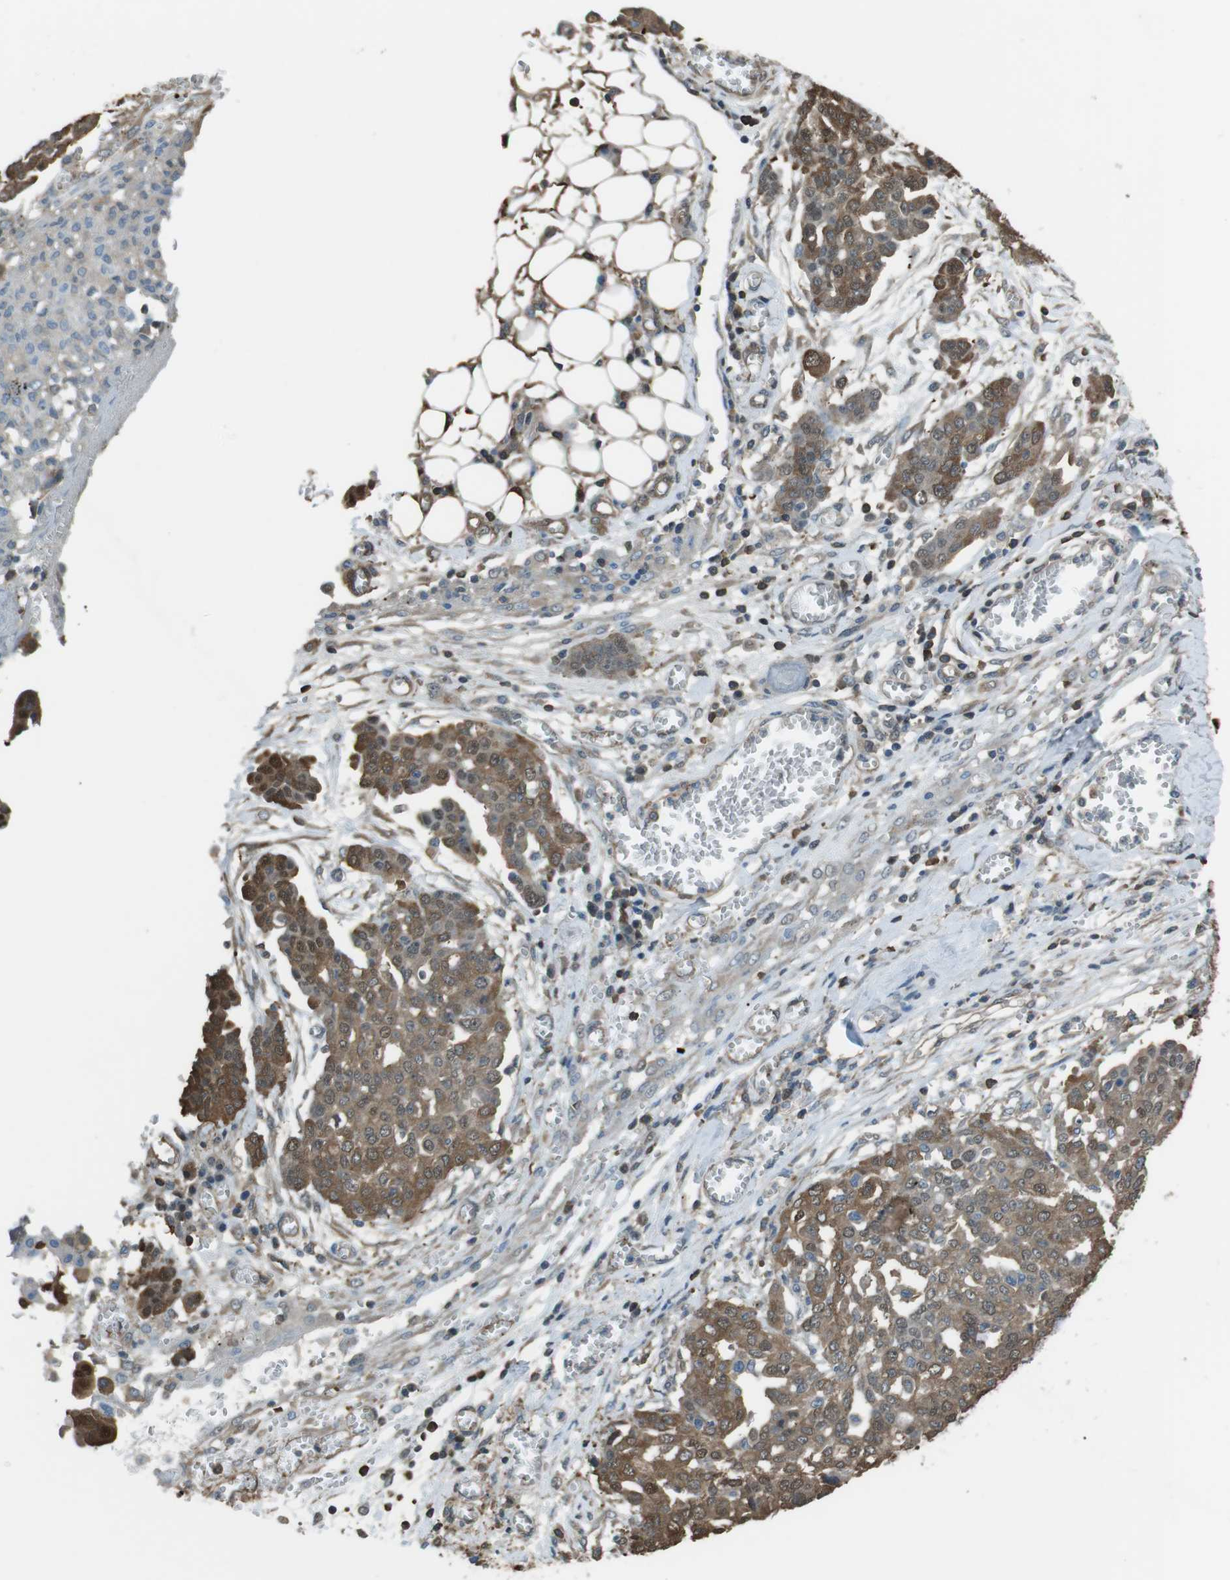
{"staining": {"intensity": "moderate", "quantity": "25%-75%", "location": "cytoplasmic/membranous,nuclear"}, "tissue": "ovarian cancer", "cell_type": "Tumor cells", "image_type": "cancer", "snomed": [{"axis": "morphology", "description": "Cystadenocarcinoma, serous, NOS"}, {"axis": "topography", "description": "Soft tissue"}, {"axis": "topography", "description": "Ovary"}], "caption": "Ovarian cancer stained with a protein marker shows moderate staining in tumor cells.", "gene": "TWSG1", "patient": {"sex": "female", "age": 57}}